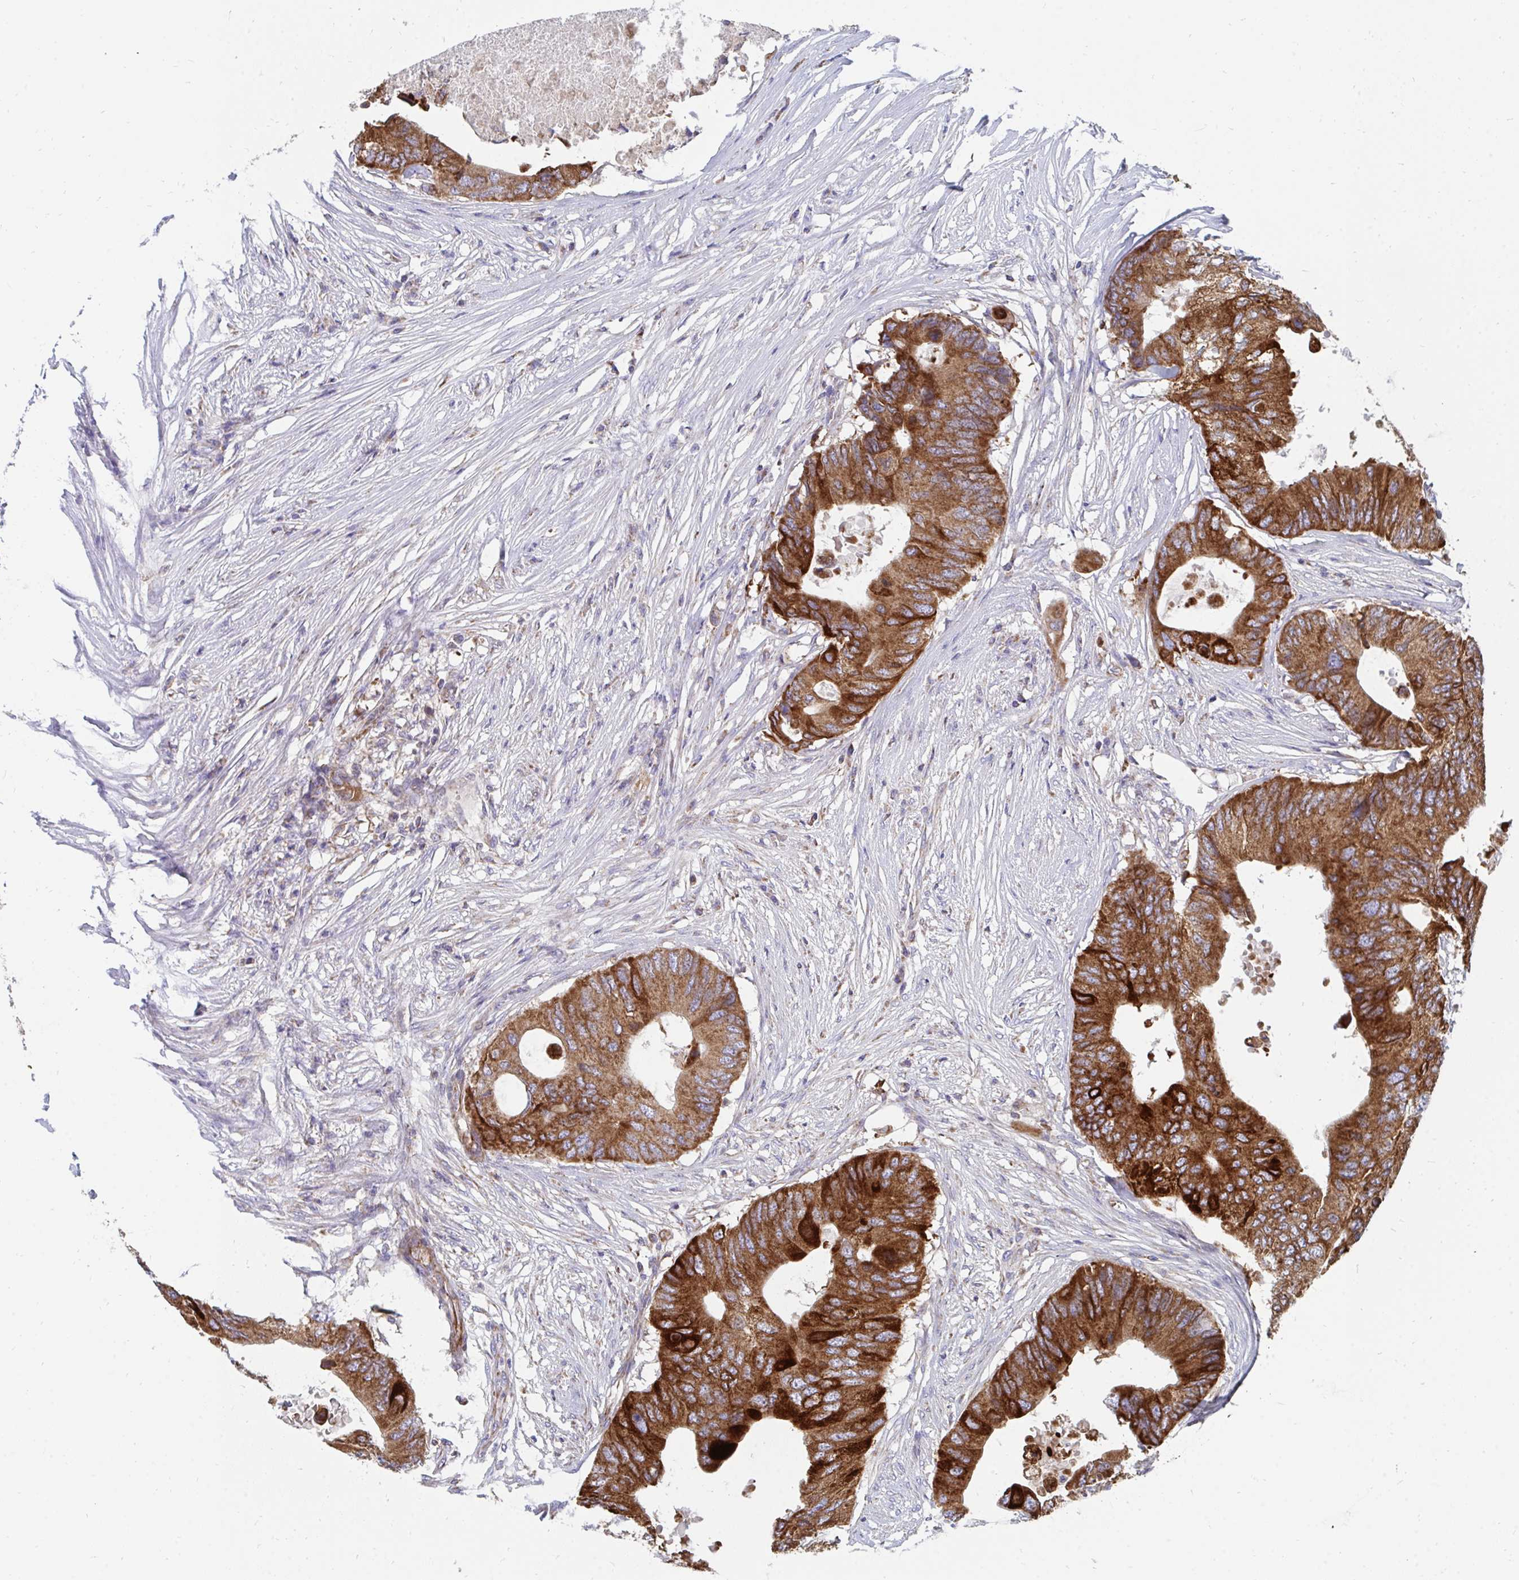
{"staining": {"intensity": "strong", "quantity": ">75%", "location": "cytoplasmic/membranous"}, "tissue": "colorectal cancer", "cell_type": "Tumor cells", "image_type": "cancer", "snomed": [{"axis": "morphology", "description": "Adenocarcinoma, NOS"}, {"axis": "topography", "description": "Colon"}], "caption": "Protein positivity by immunohistochemistry (IHC) demonstrates strong cytoplasmic/membranous expression in about >75% of tumor cells in adenocarcinoma (colorectal).", "gene": "PC", "patient": {"sex": "male", "age": 71}}